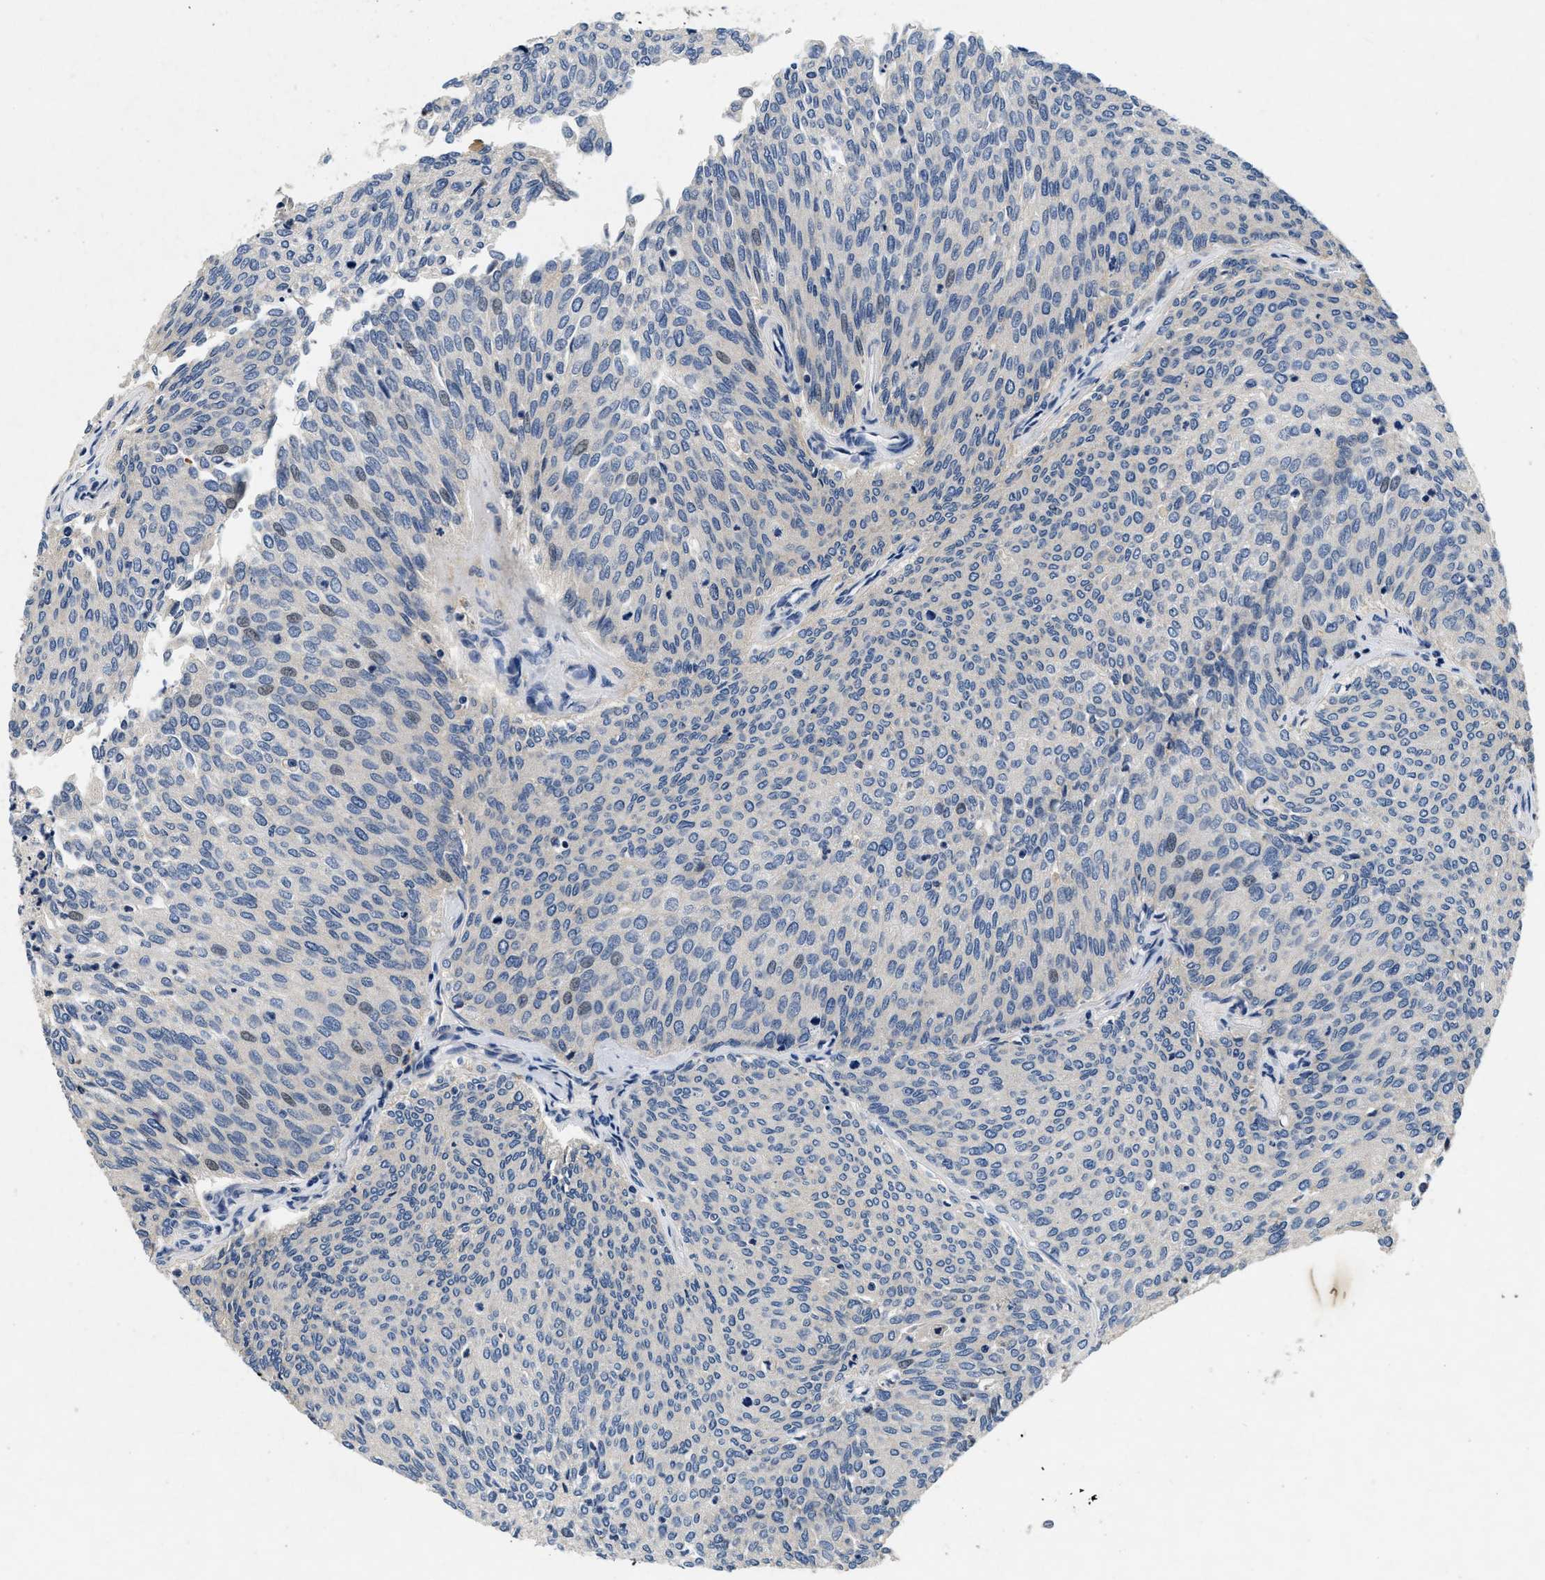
{"staining": {"intensity": "negative", "quantity": "none", "location": "none"}, "tissue": "urothelial cancer", "cell_type": "Tumor cells", "image_type": "cancer", "snomed": [{"axis": "morphology", "description": "Urothelial carcinoma, Low grade"}, {"axis": "topography", "description": "Urinary bladder"}], "caption": "High magnification brightfield microscopy of urothelial cancer stained with DAB (brown) and counterstained with hematoxylin (blue): tumor cells show no significant staining. (Stains: DAB immunohistochemistry (IHC) with hematoxylin counter stain, Microscopy: brightfield microscopy at high magnification).", "gene": "PDP1", "patient": {"sex": "female", "age": 79}}